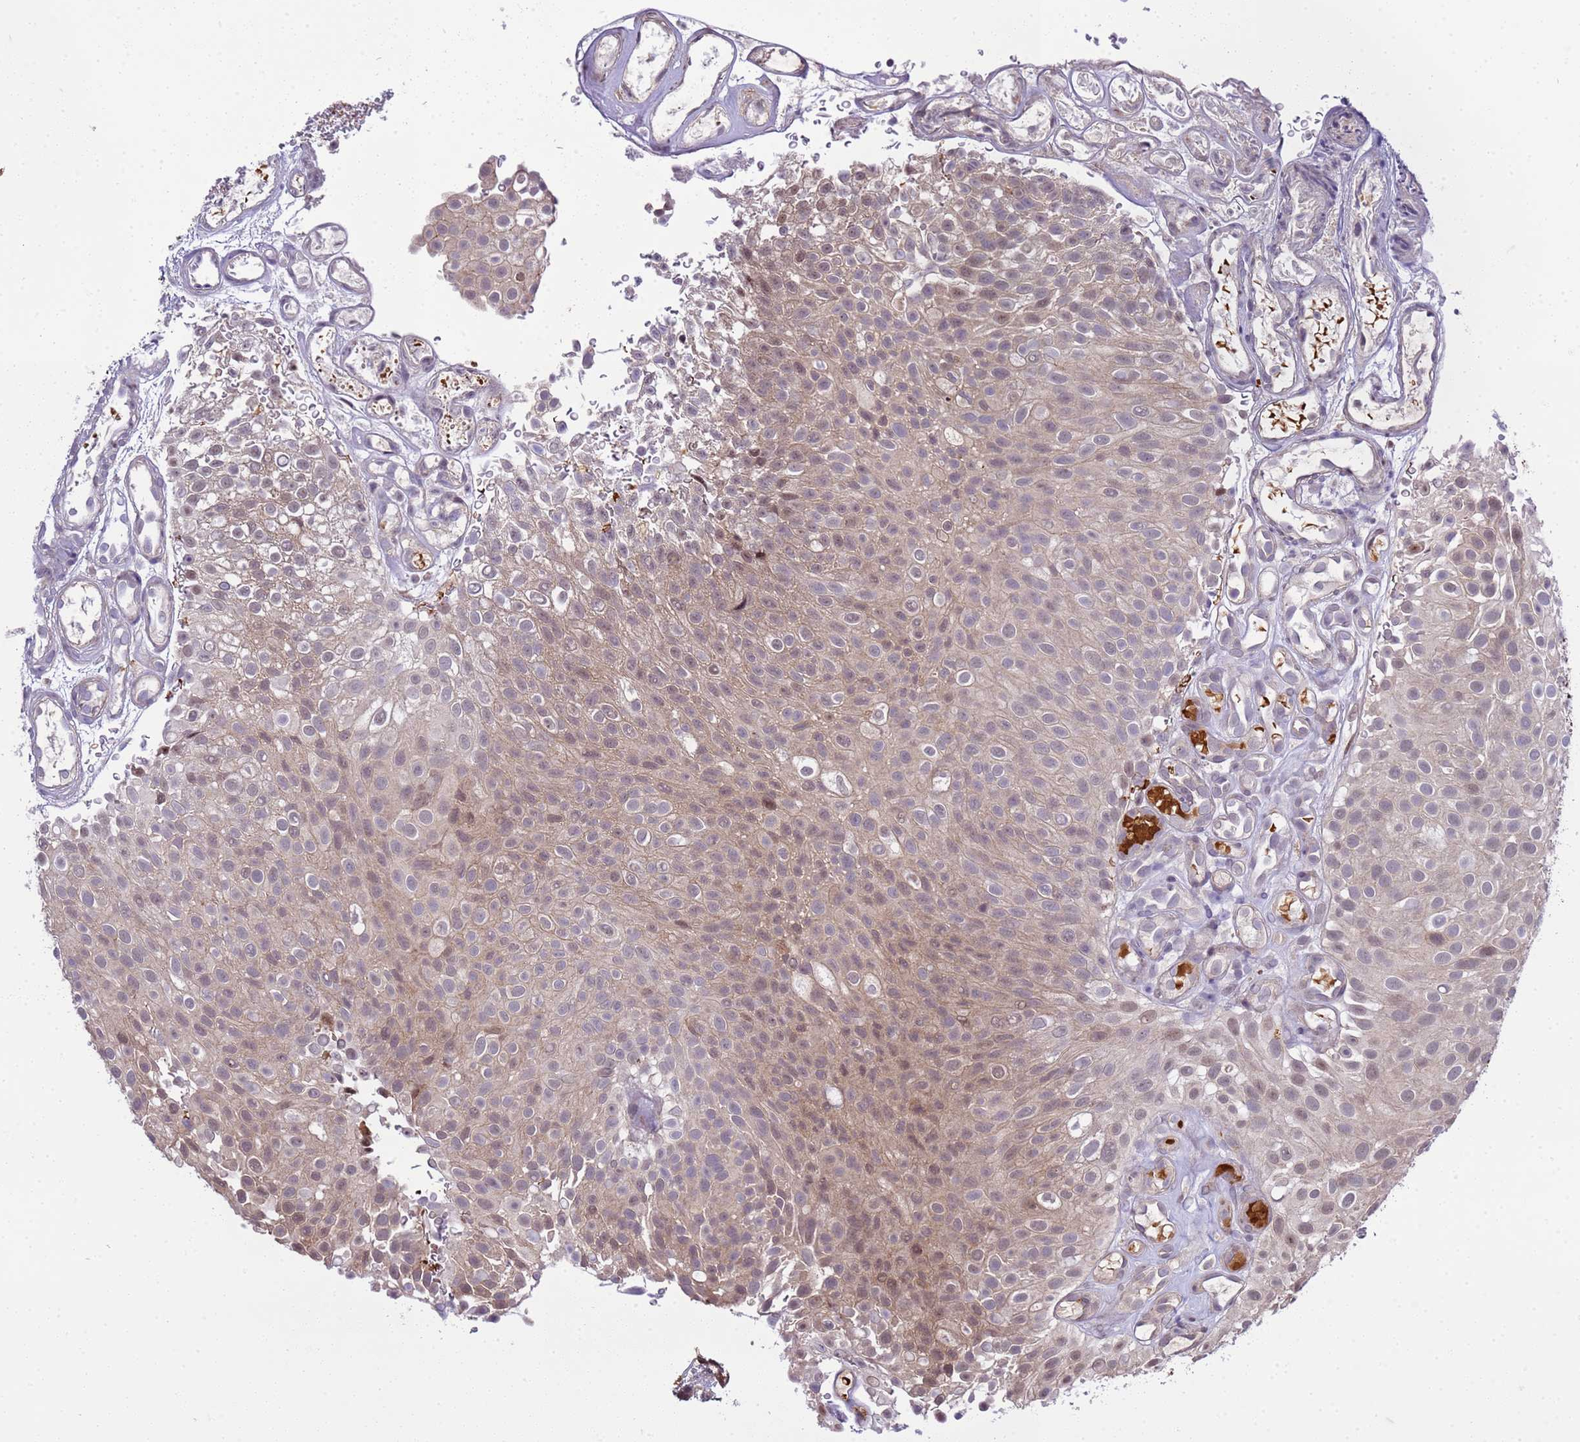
{"staining": {"intensity": "moderate", "quantity": "25%-75%", "location": "nuclear"}, "tissue": "urothelial cancer", "cell_type": "Tumor cells", "image_type": "cancer", "snomed": [{"axis": "morphology", "description": "Urothelial carcinoma, Low grade"}, {"axis": "topography", "description": "Urinary bladder"}], "caption": "Approximately 25%-75% of tumor cells in human urothelial carcinoma (low-grade) show moderate nuclear protein staining as visualized by brown immunohistochemical staining.", "gene": "GEN1", "patient": {"sex": "male", "age": 78}}